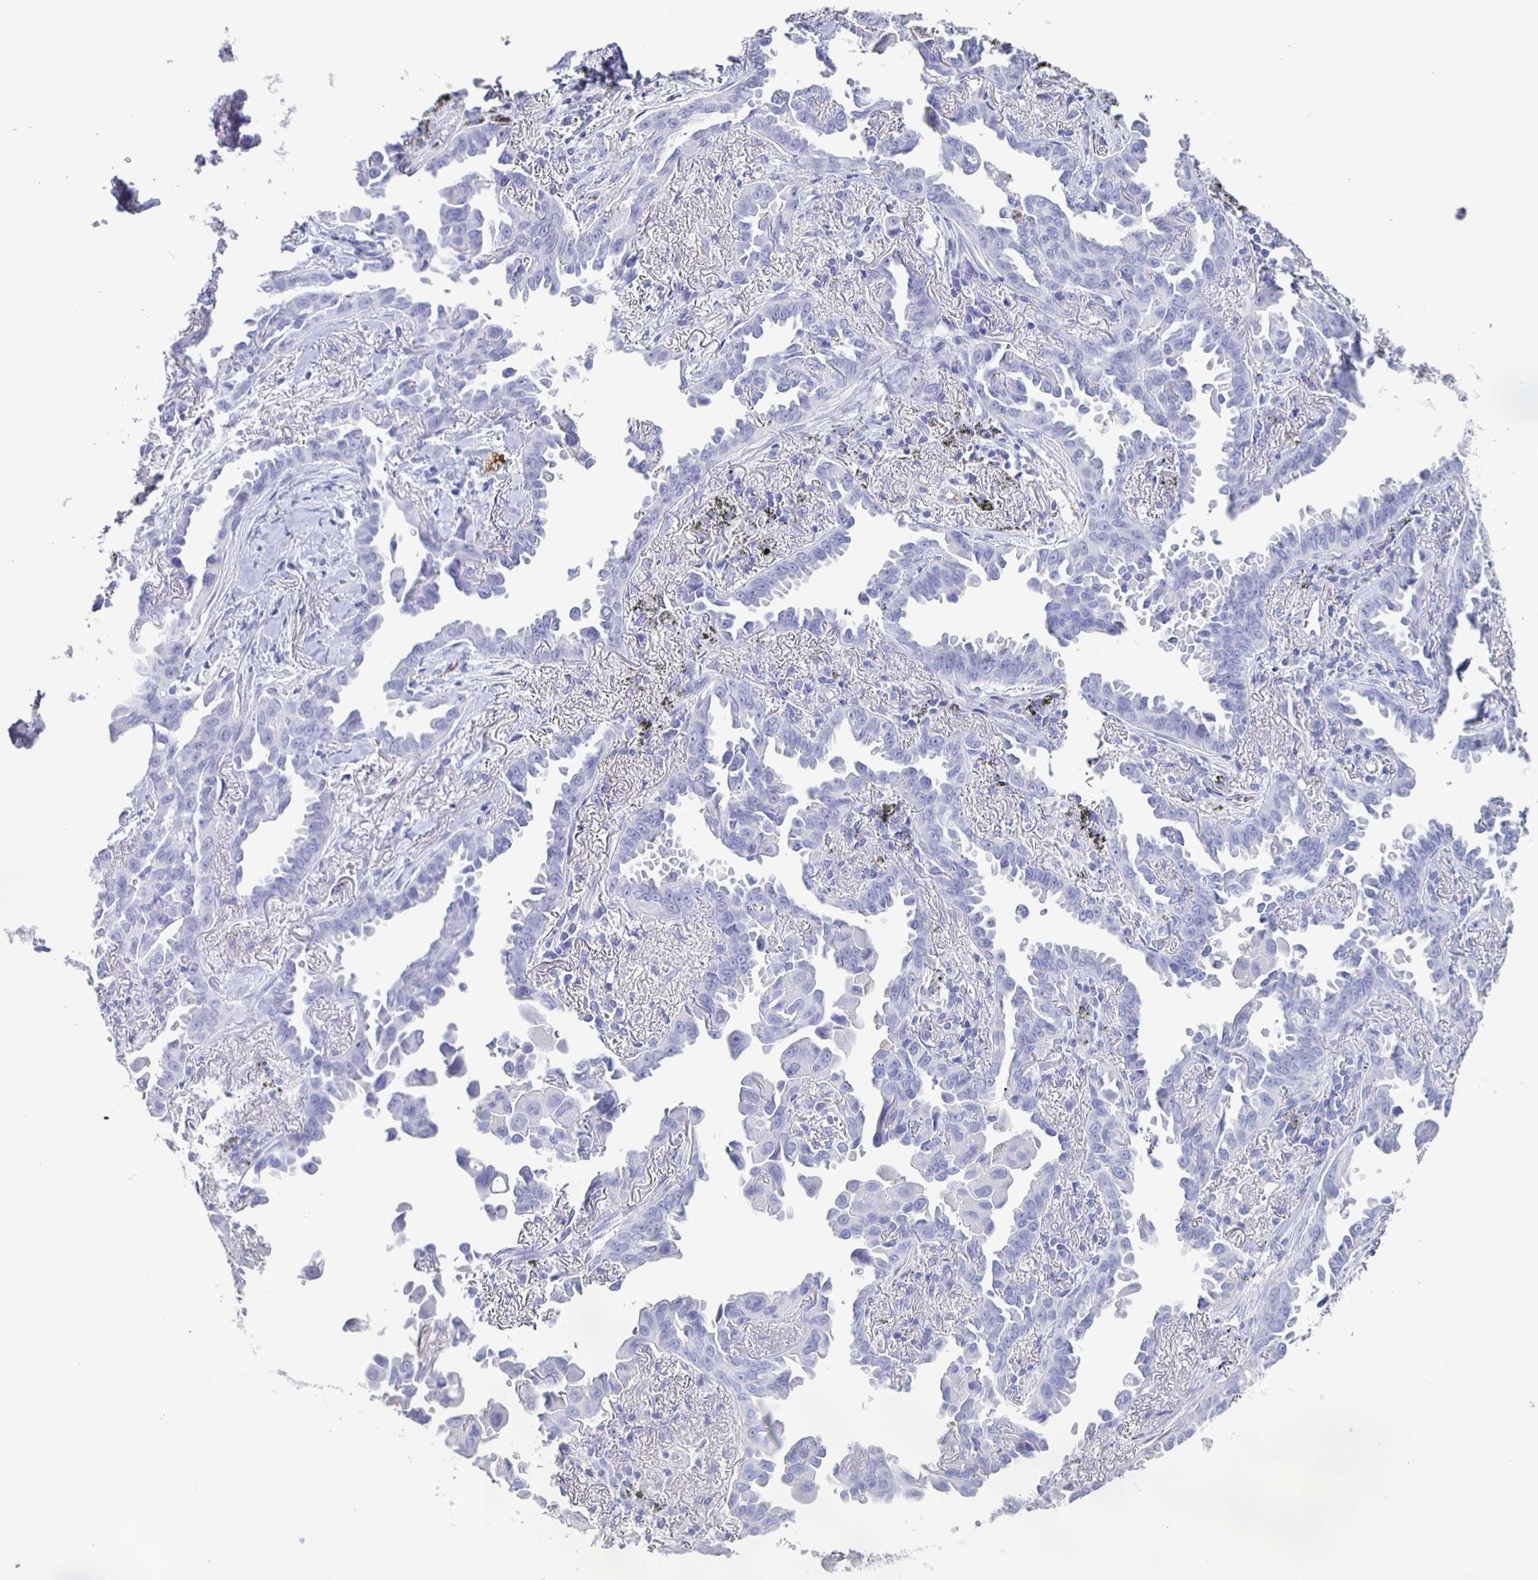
{"staining": {"intensity": "negative", "quantity": "none", "location": "none"}, "tissue": "lung cancer", "cell_type": "Tumor cells", "image_type": "cancer", "snomed": [{"axis": "morphology", "description": "Adenocarcinoma, NOS"}, {"axis": "topography", "description": "Lung"}], "caption": "An immunohistochemistry (IHC) micrograph of lung adenocarcinoma is shown. There is no staining in tumor cells of lung adenocarcinoma.", "gene": "FGA", "patient": {"sex": "male", "age": 68}}